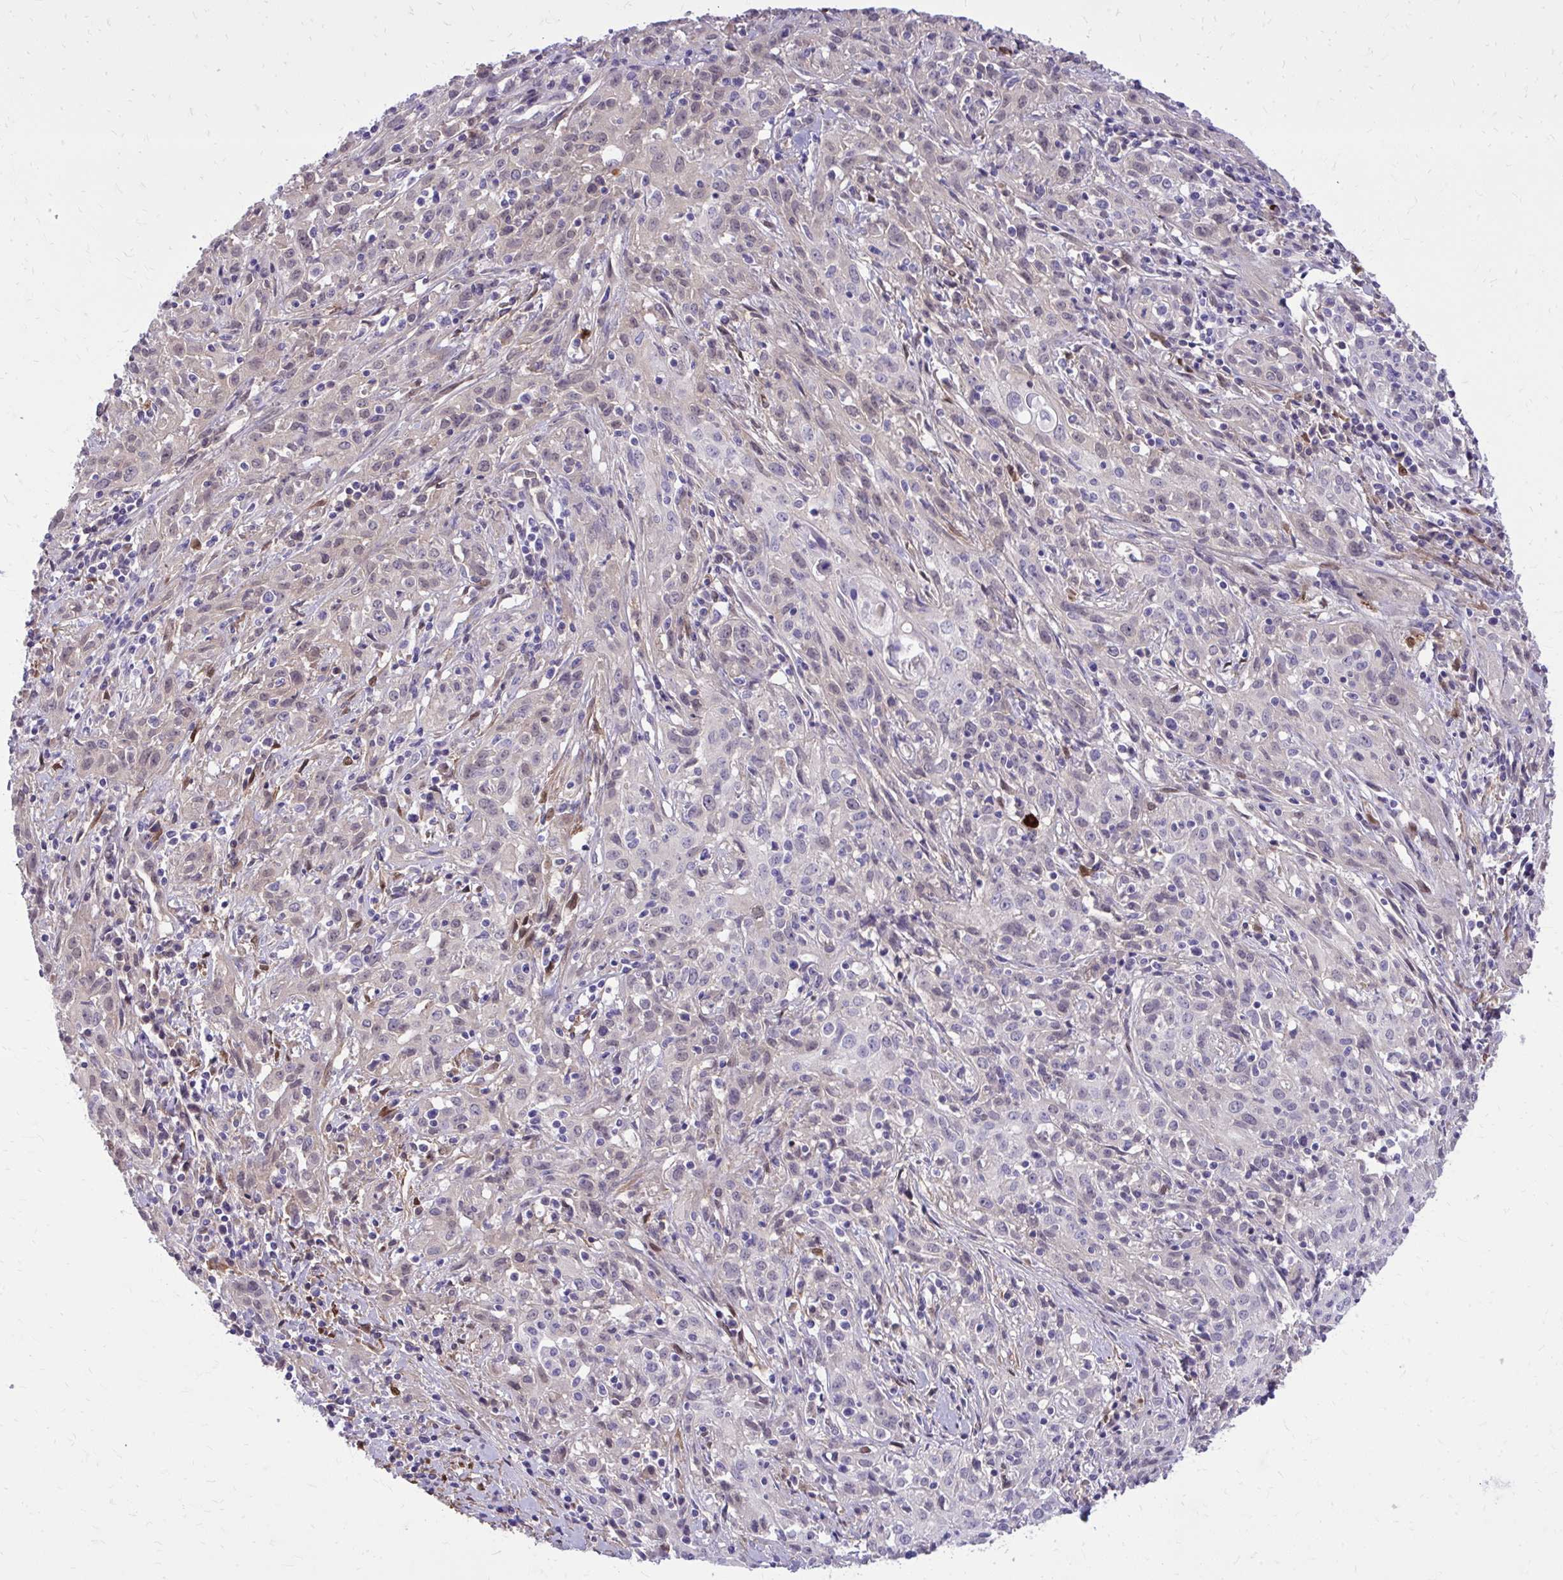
{"staining": {"intensity": "negative", "quantity": "none", "location": "none"}, "tissue": "cervical cancer", "cell_type": "Tumor cells", "image_type": "cancer", "snomed": [{"axis": "morphology", "description": "Squamous cell carcinoma, NOS"}, {"axis": "topography", "description": "Cervix"}], "caption": "A high-resolution image shows immunohistochemistry staining of cervical squamous cell carcinoma, which shows no significant staining in tumor cells. (DAB (3,3'-diaminobenzidine) immunohistochemistry (IHC), high magnification).", "gene": "NNMT", "patient": {"sex": "female", "age": 57}}